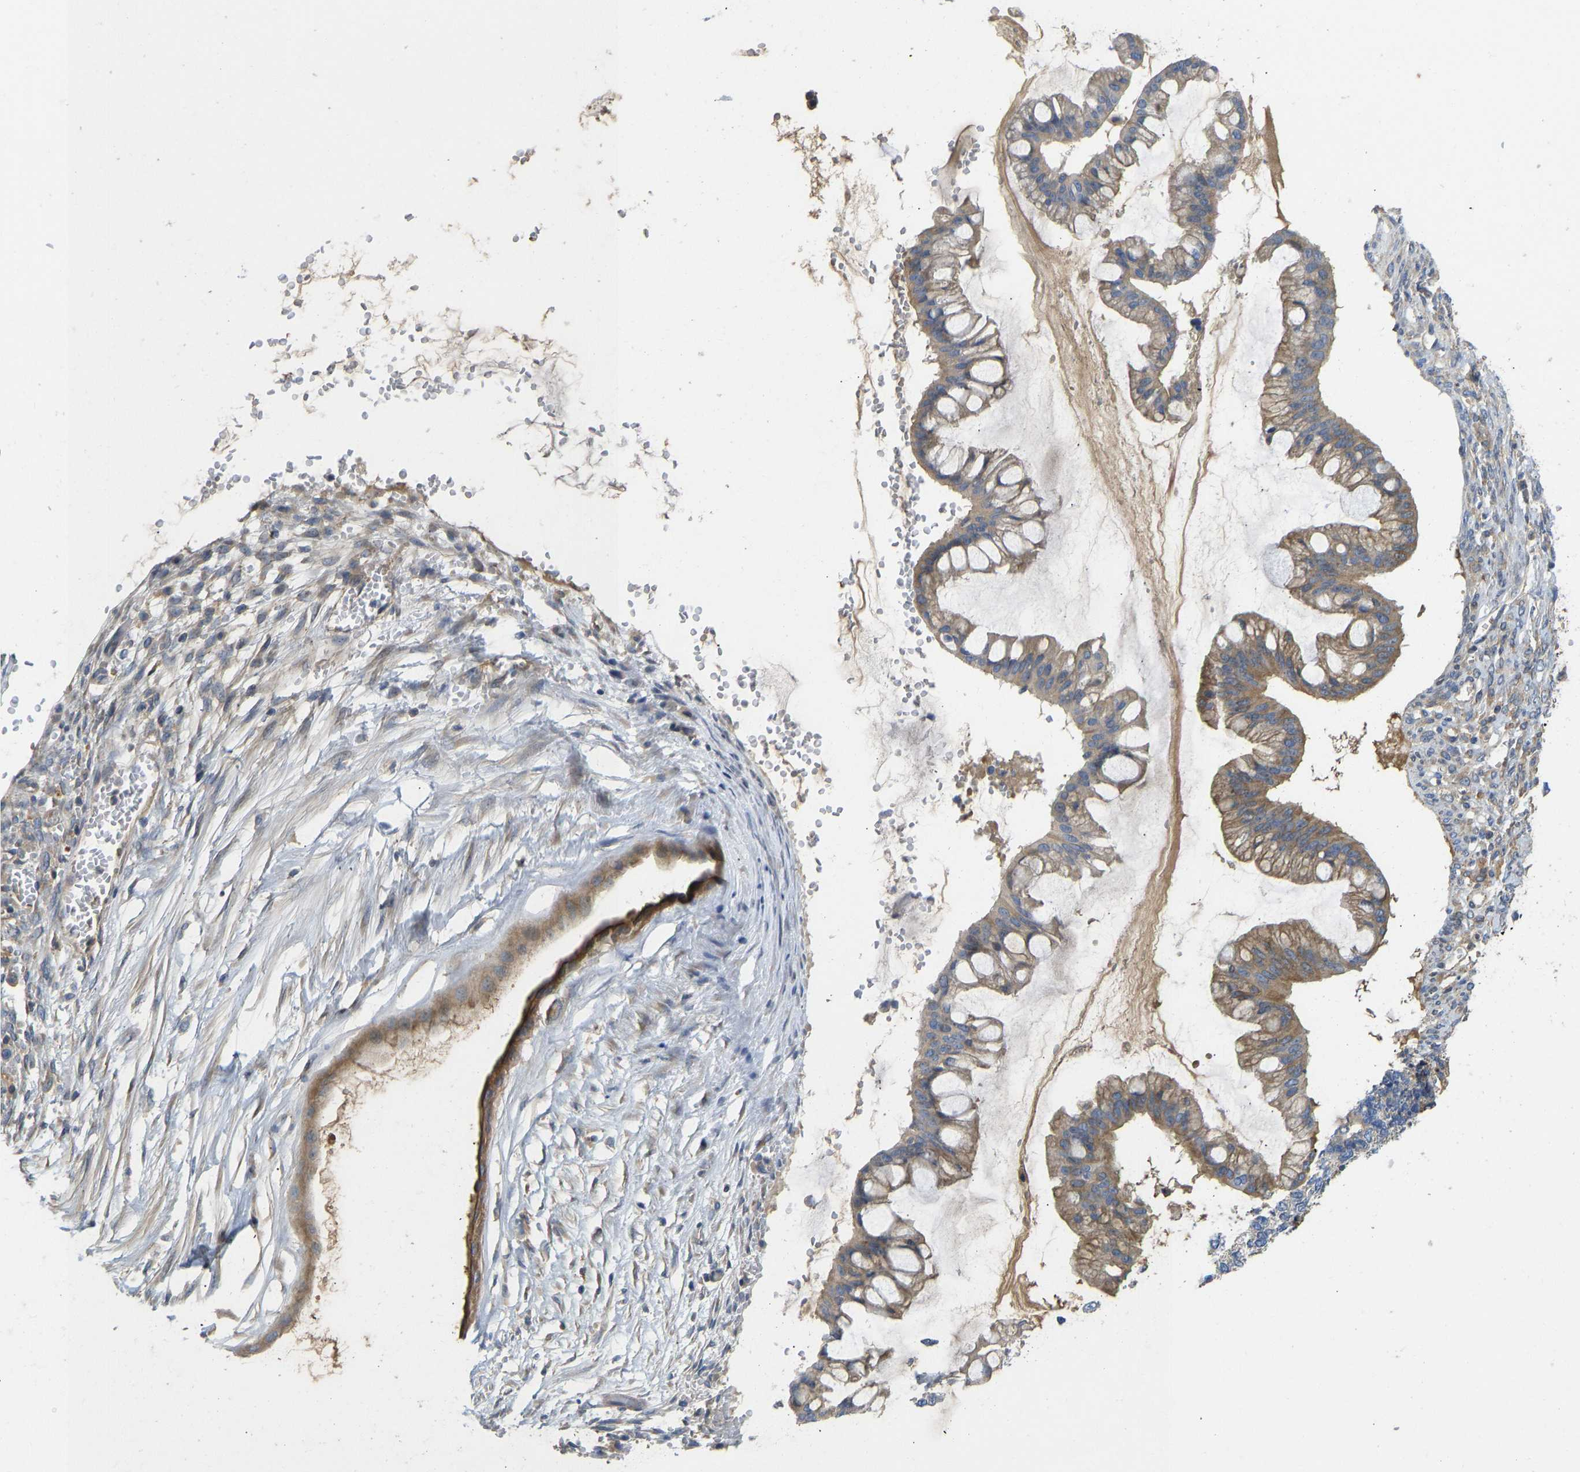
{"staining": {"intensity": "moderate", "quantity": ">75%", "location": "cytoplasmic/membranous"}, "tissue": "ovarian cancer", "cell_type": "Tumor cells", "image_type": "cancer", "snomed": [{"axis": "morphology", "description": "Cystadenocarcinoma, mucinous, NOS"}, {"axis": "topography", "description": "Ovary"}], "caption": "Immunohistochemistry of ovarian cancer (mucinous cystadenocarcinoma) reveals medium levels of moderate cytoplasmic/membranous staining in approximately >75% of tumor cells.", "gene": "VCPKMT", "patient": {"sex": "female", "age": 73}}